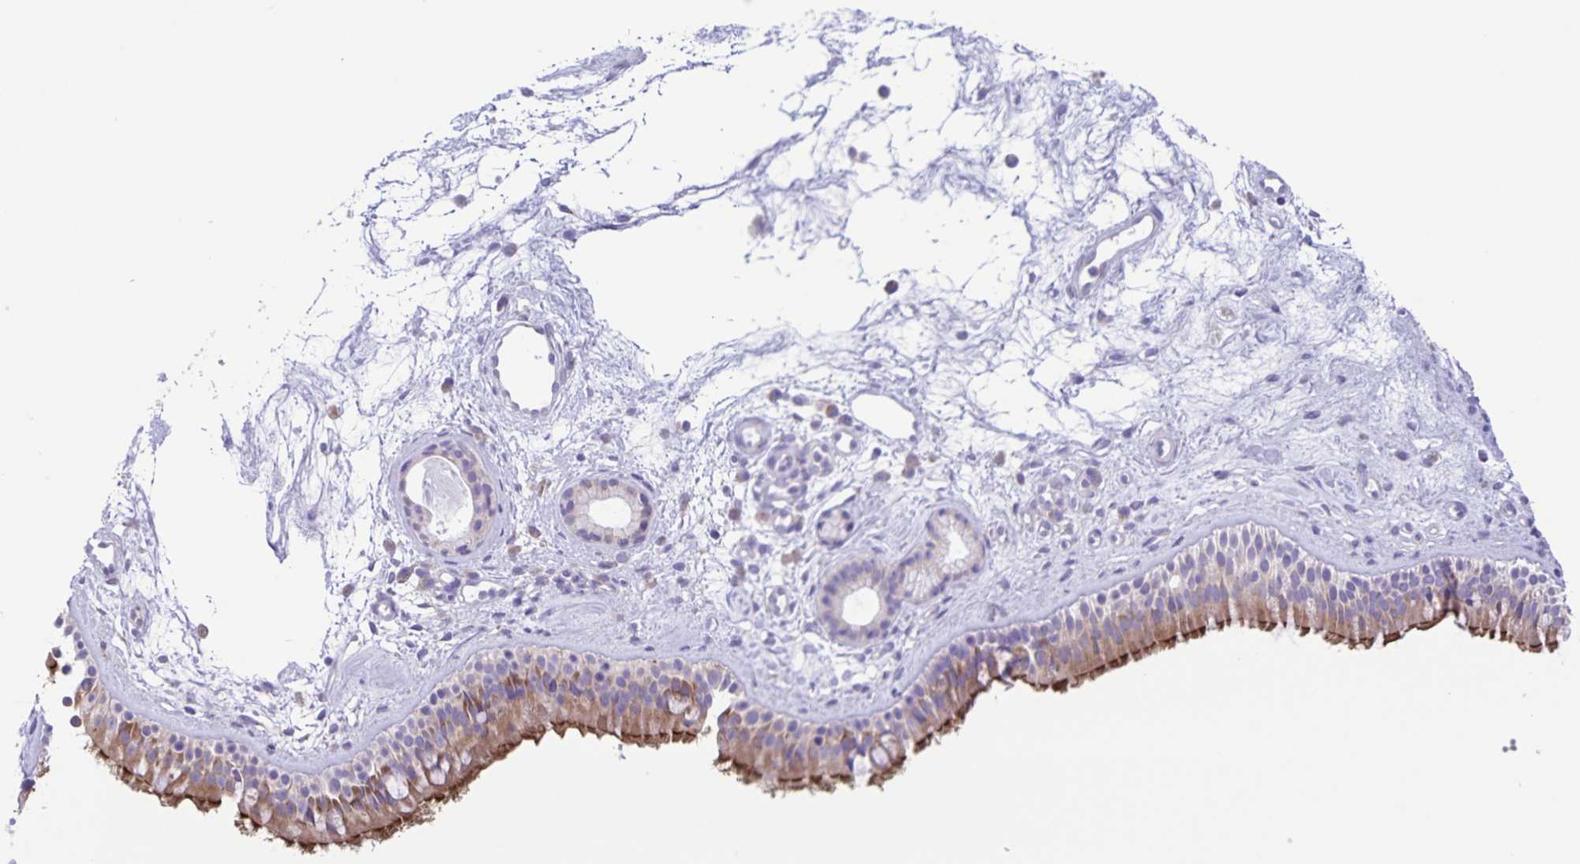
{"staining": {"intensity": "strong", "quantity": ">75%", "location": "cytoplasmic/membranous"}, "tissue": "nasopharynx", "cell_type": "Respiratory epithelial cells", "image_type": "normal", "snomed": [{"axis": "morphology", "description": "Normal tissue, NOS"}, {"axis": "topography", "description": "Nasopharynx"}], "caption": "Brown immunohistochemical staining in normal human nasopharynx shows strong cytoplasmic/membranous expression in approximately >75% of respiratory epithelial cells. (DAB IHC with brightfield microscopy, high magnification).", "gene": "CAPSL", "patient": {"sex": "female", "age": 70}}